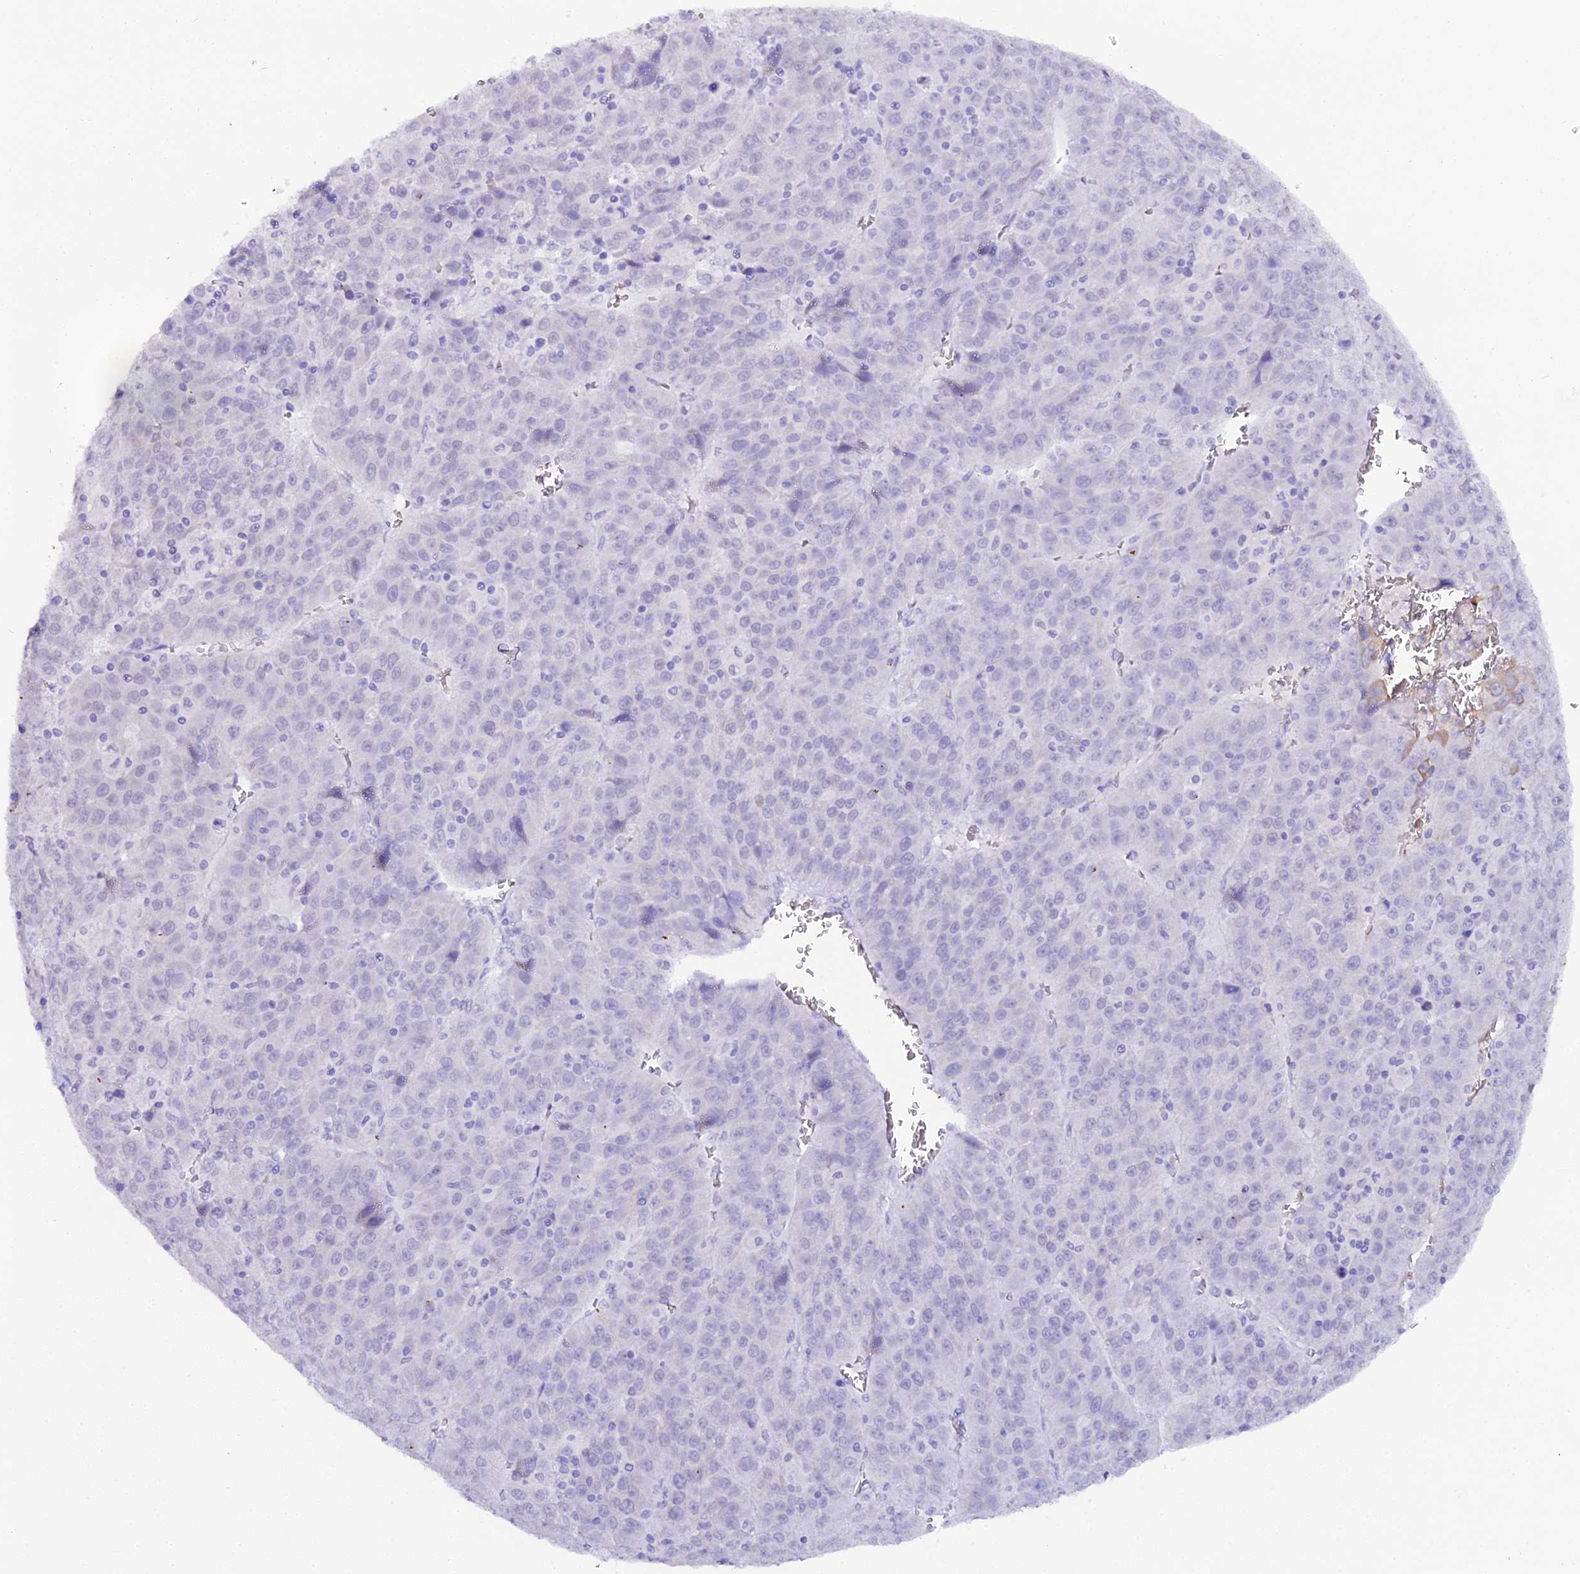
{"staining": {"intensity": "negative", "quantity": "none", "location": "none"}, "tissue": "liver cancer", "cell_type": "Tumor cells", "image_type": "cancer", "snomed": [{"axis": "morphology", "description": "Carcinoma, Hepatocellular, NOS"}, {"axis": "topography", "description": "Liver"}], "caption": "Tumor cells show no significant protein staining in liver hepatocellular carcinoma.", "gene": "CFAP45", "patient": {"sex": "female", "age": 53}}